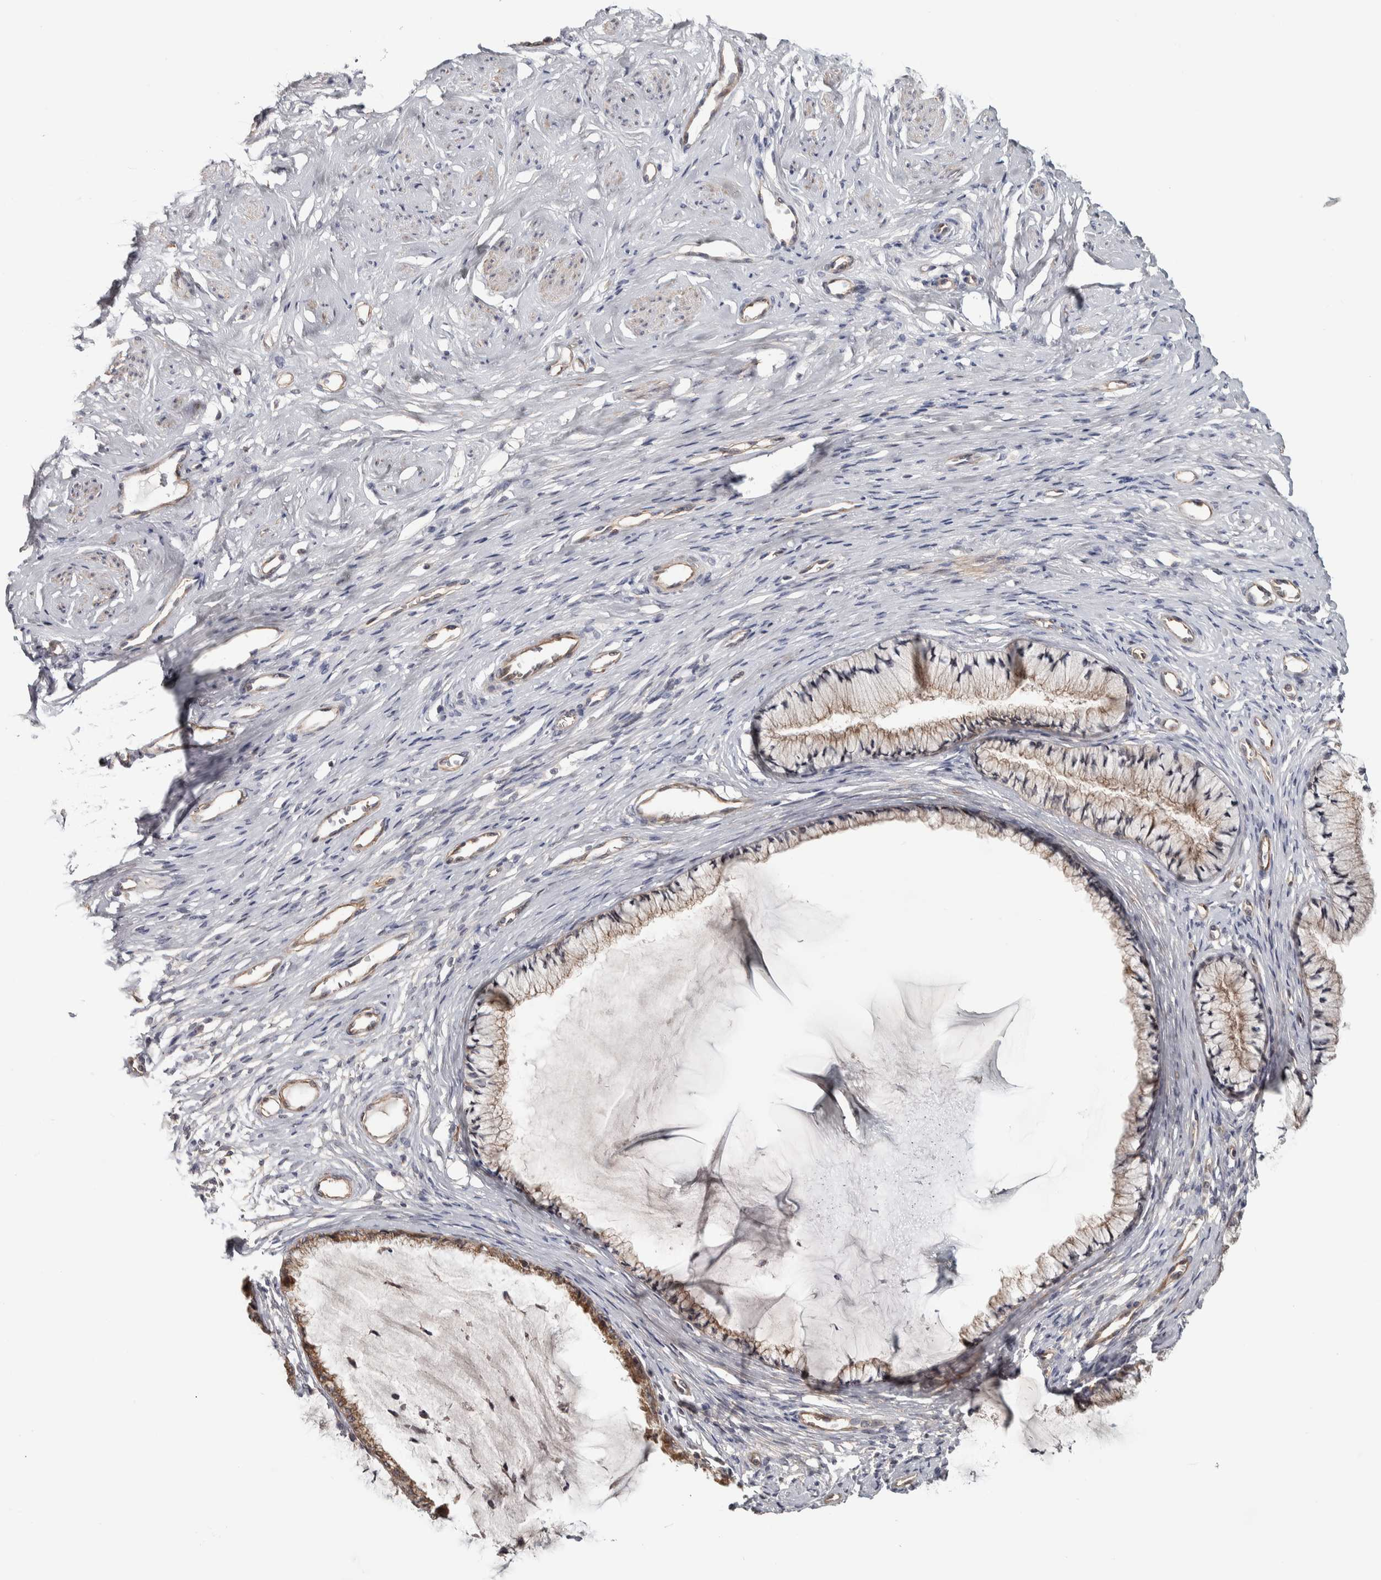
{"staining": {"intensity": "weak", "quantity": ">75%", "location": "cytoplasmic/membranous"}, "tissue": "cervix", "cell_type": "Glandular cells", "image_type": "normal", "snomed": [{"axis": "morphology", "description": "Normal tissue, NOS"}, {"axis": "topography", "description": "Cervix"}], "caption": "Benign cervix was stained to show a protein in brown. There is low levels of weak cytoplasmic/membranous staining in about >75% of glandular cells.", "gene": "CHMP4C", "patient": {"sex": "female", "age": 77}}